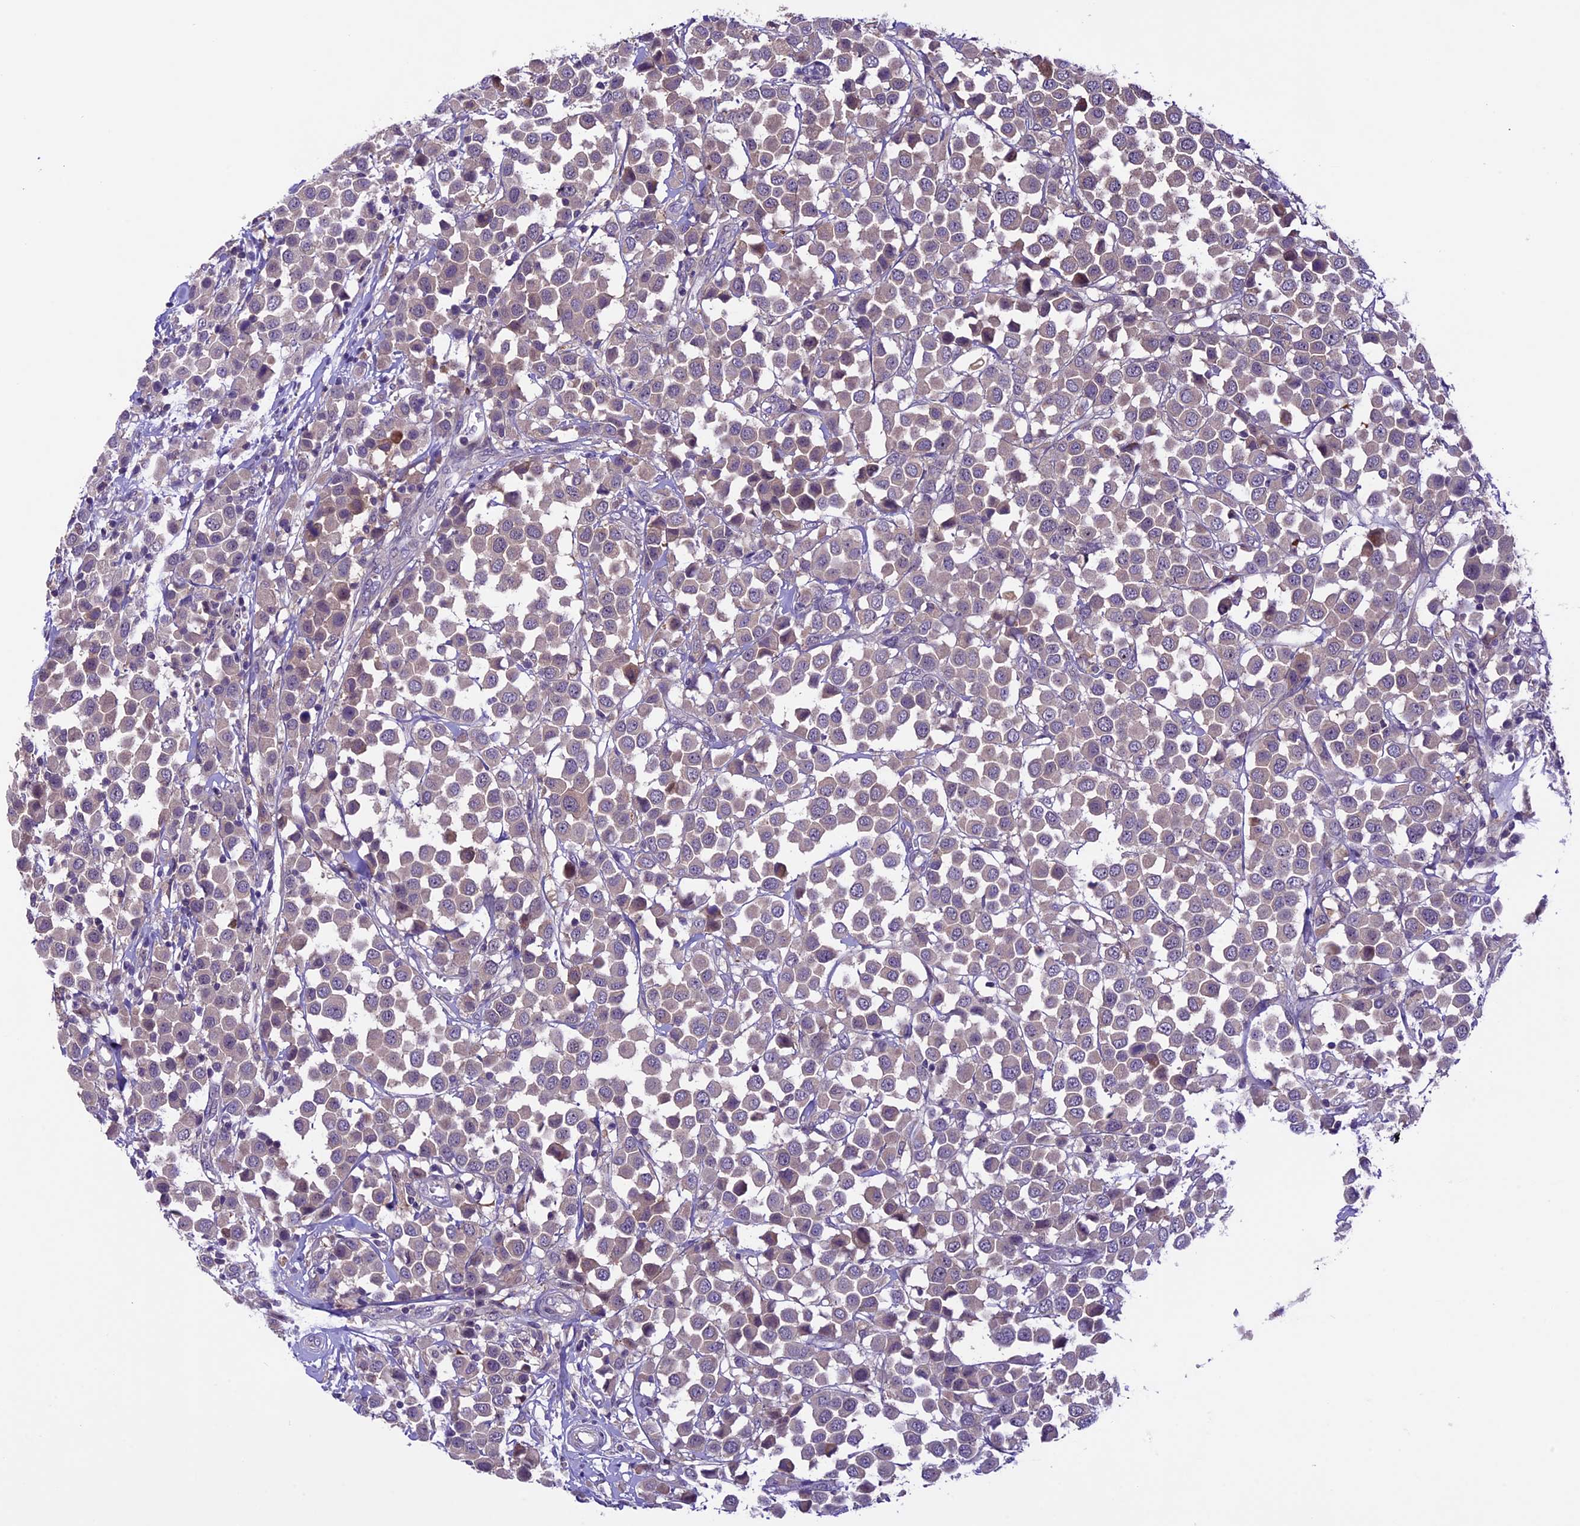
{"staining": {"intensity": "weak", "quantity": ">75%", "location": "cytoplasmic/membranous"}, "tissue": "breast cancer", "cell_type": "Tumor cells", "image_type": "cancer", "snomed": [{"axis": "morphology", "description": "Duct carcinoma"}, {"axis": "topography", "description": "Breast"}], "caption": "Immunohistochemistry (DAB (3,3'-diaminobenzidine)) staining of human breast cancer (invasive ductal carcinoma) displays weak cytoplasmic/membranous protein positivity in approximately >75% of tumor cells. (DAB IHC, brown staining for protein, blue staining for nuclei).", "gene": "XKR7", "patient": {"sex": "female", "age": 61}}